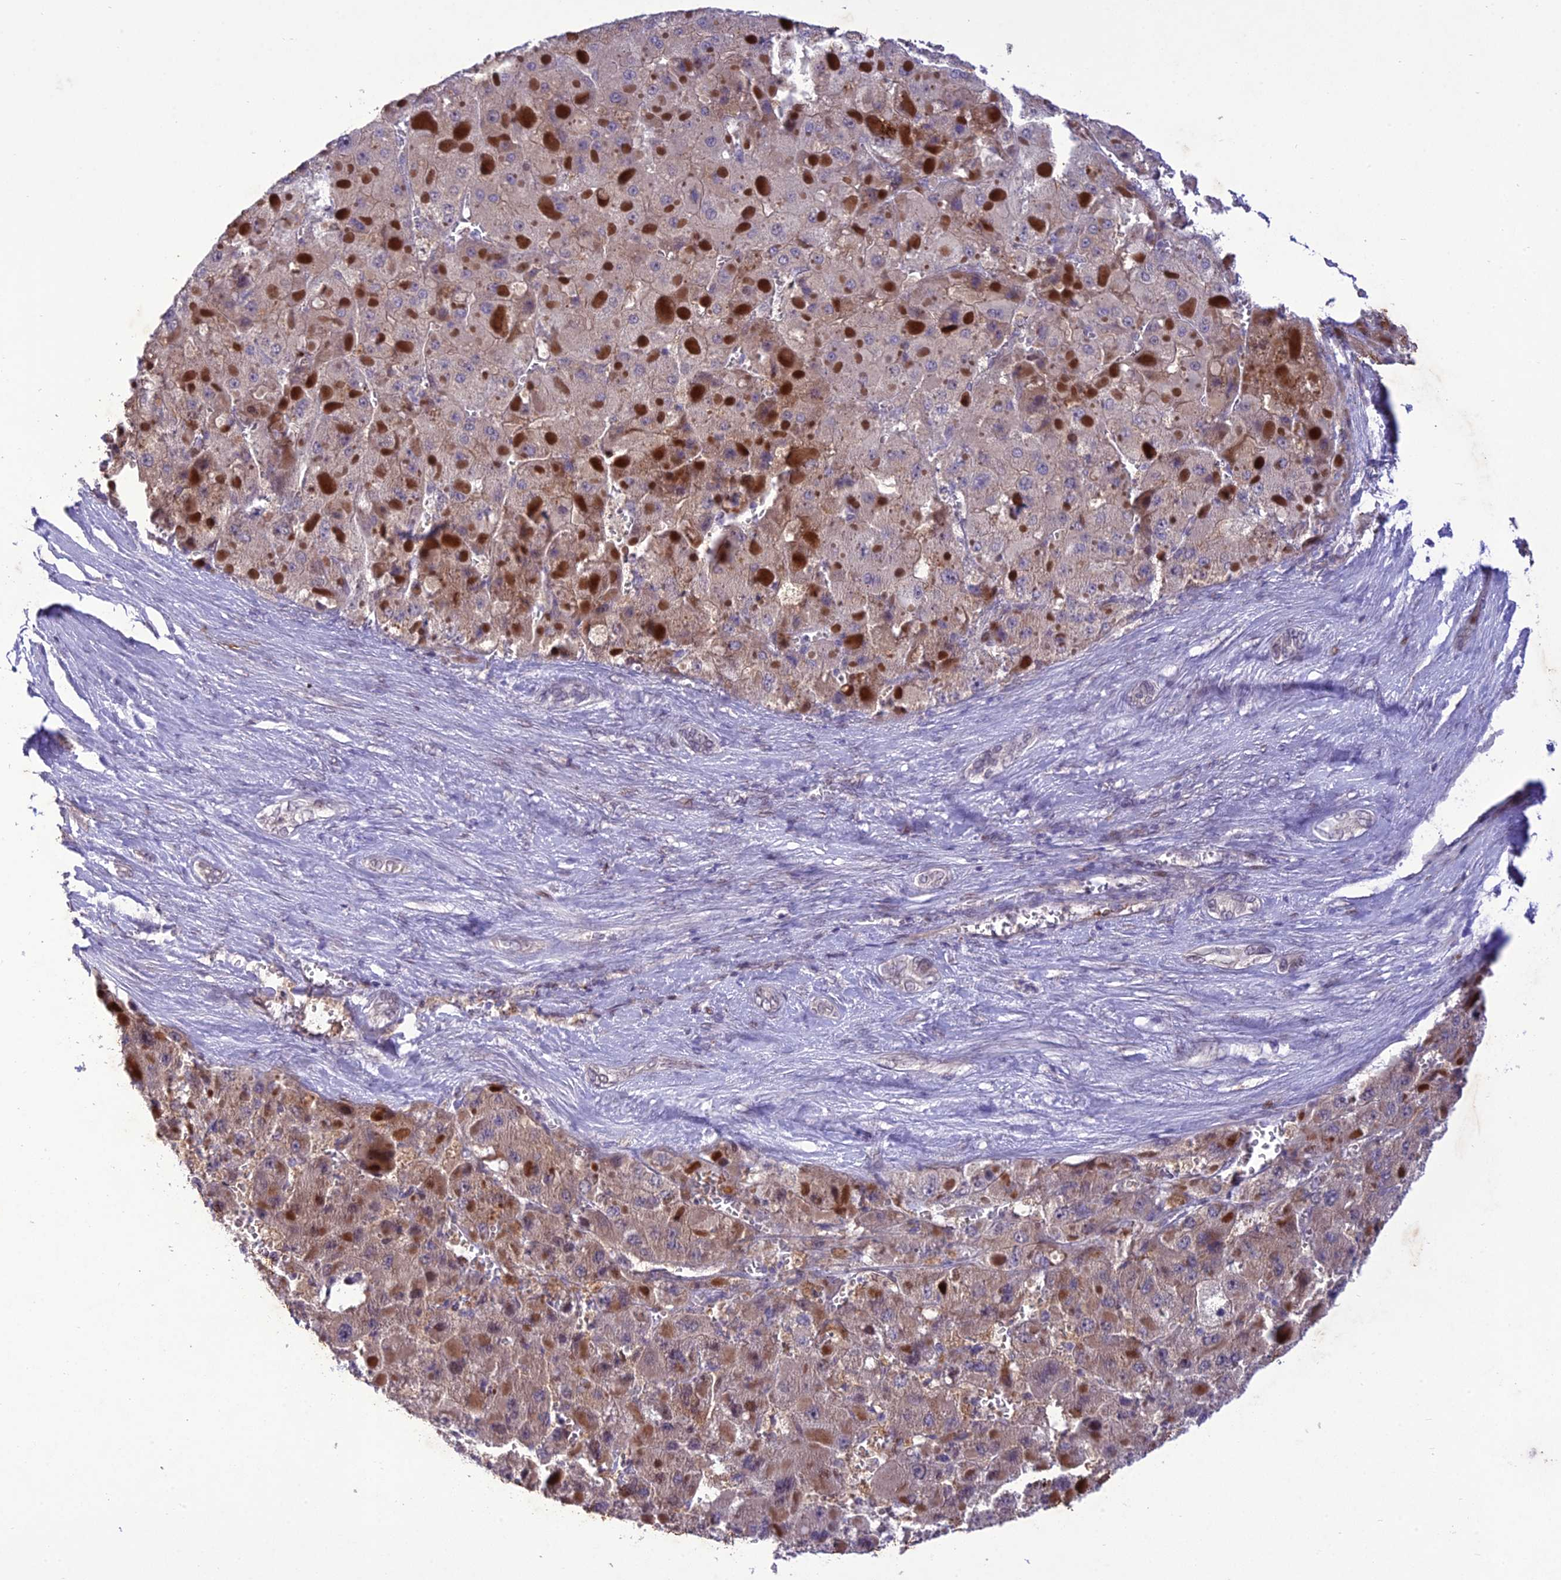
{"staining": {"intensity": "weak", "quantity": "25%-75%", "location": "cytoplasmic/membranous"}, "tissue": "liver cancer", "cell_type": "Tumor cells", "image_type": "cancer", "snomed": [{"axis": "morphology", "description": "Carcinoma, Hepatocellular, NOS"}, {"axis": "topography", "description": "Liver"}], "caption": "Protein staining of liver hepatocellular carcinoma tissue reveals weak cytoplasmic/membranous positivity in approximately 25%-75% of tumor cells.", "gene": "ANKRD52", "patient": {"sex": "female", "age": 73}}